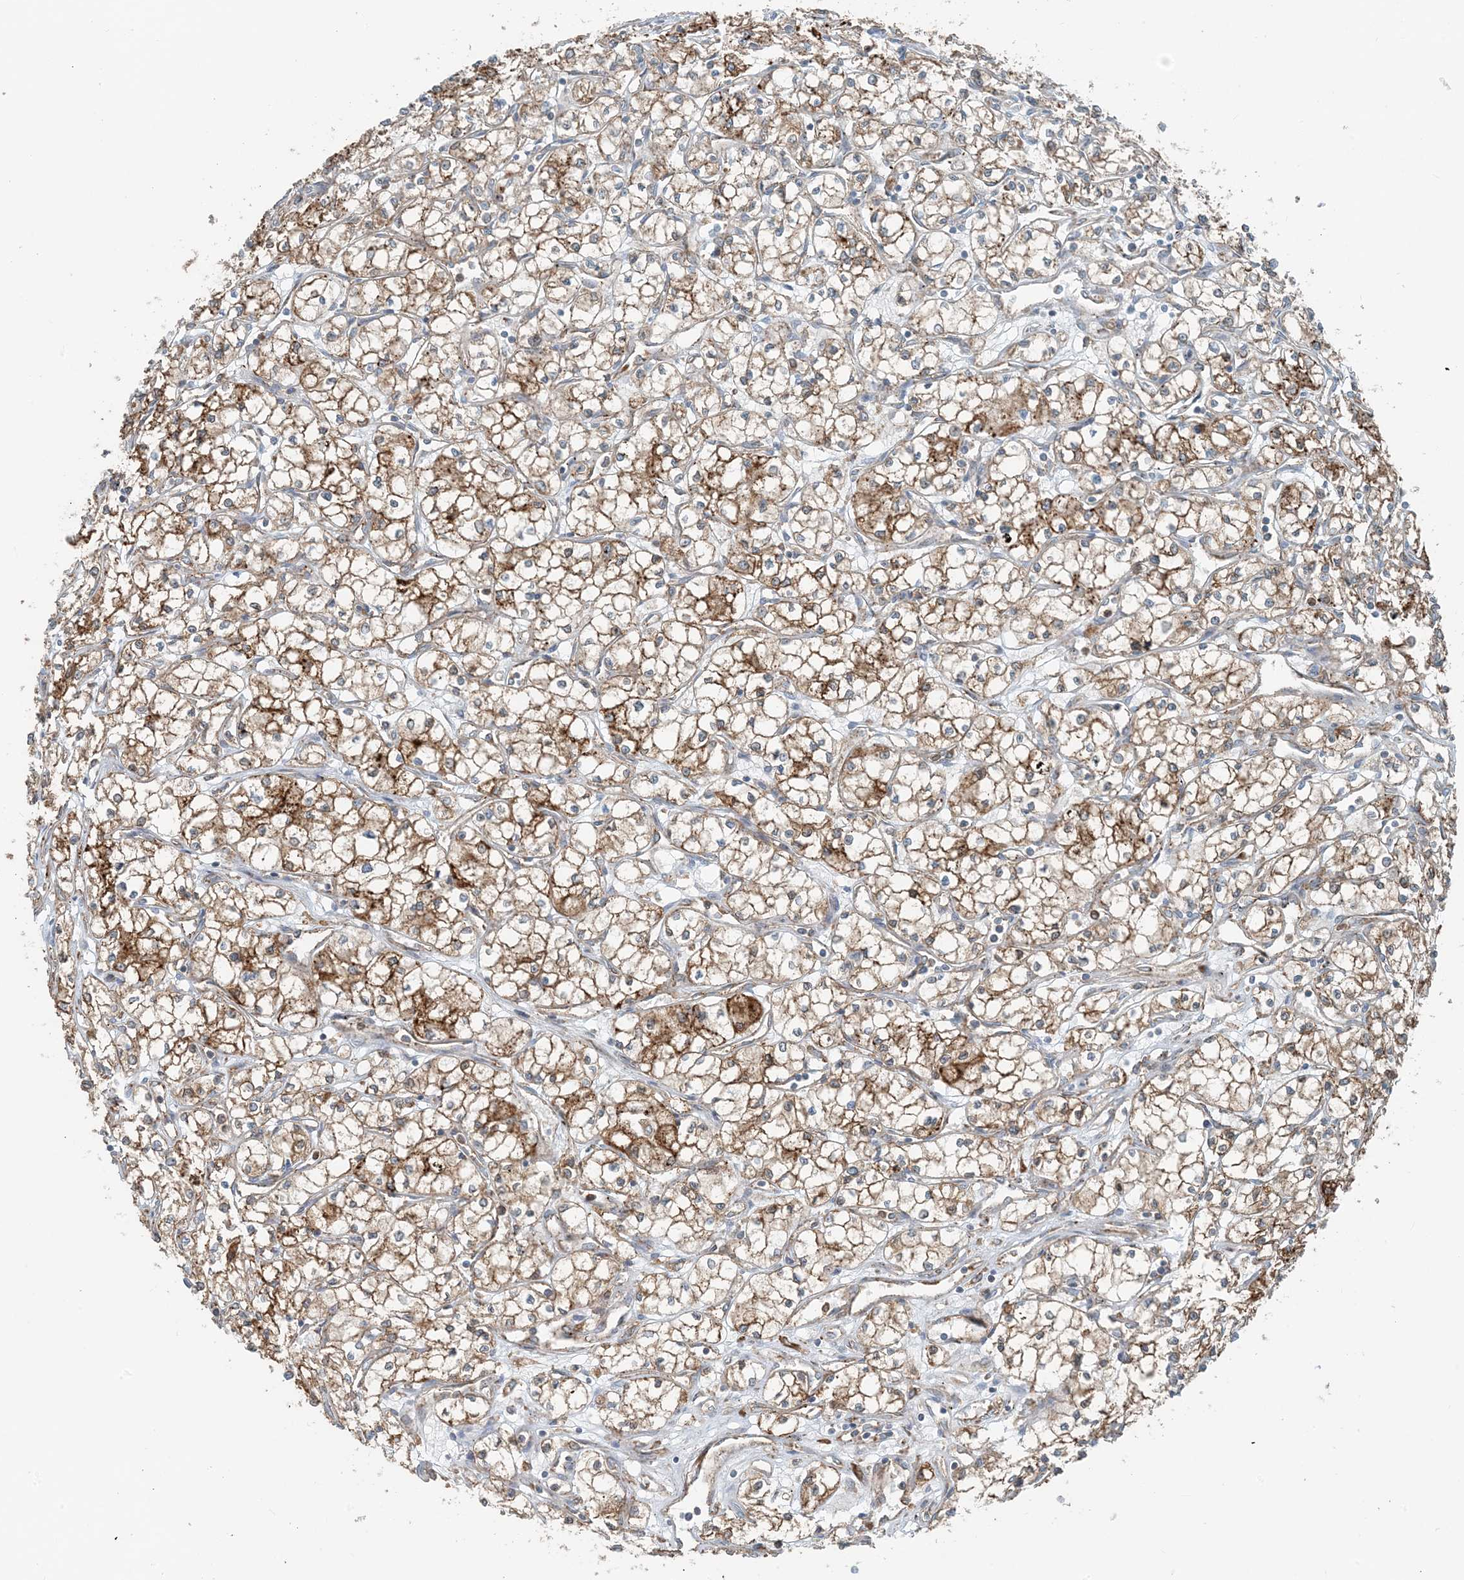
{"staining": {"intensity": "moderate", "quantity": ">75%", "location": "cytoplasmic/membranous"}, "tissue": "renal cancer", "cell_type": "Tumor cells", "image_type": "cancer", "snomed": [{"axis": "morphology", "description": "Adenocarcinoma, NOS"}, {"axis": "topography", "description": "Kidney"}], "caption": "Protein analysis of renal cancer (adenocarcinoma) tissue shows moderate cytoplasmic/membranous expression in approximately >75% of tumor cells.", "gene": "CERKL", "patient": {"sex": "male", "age": 59}}